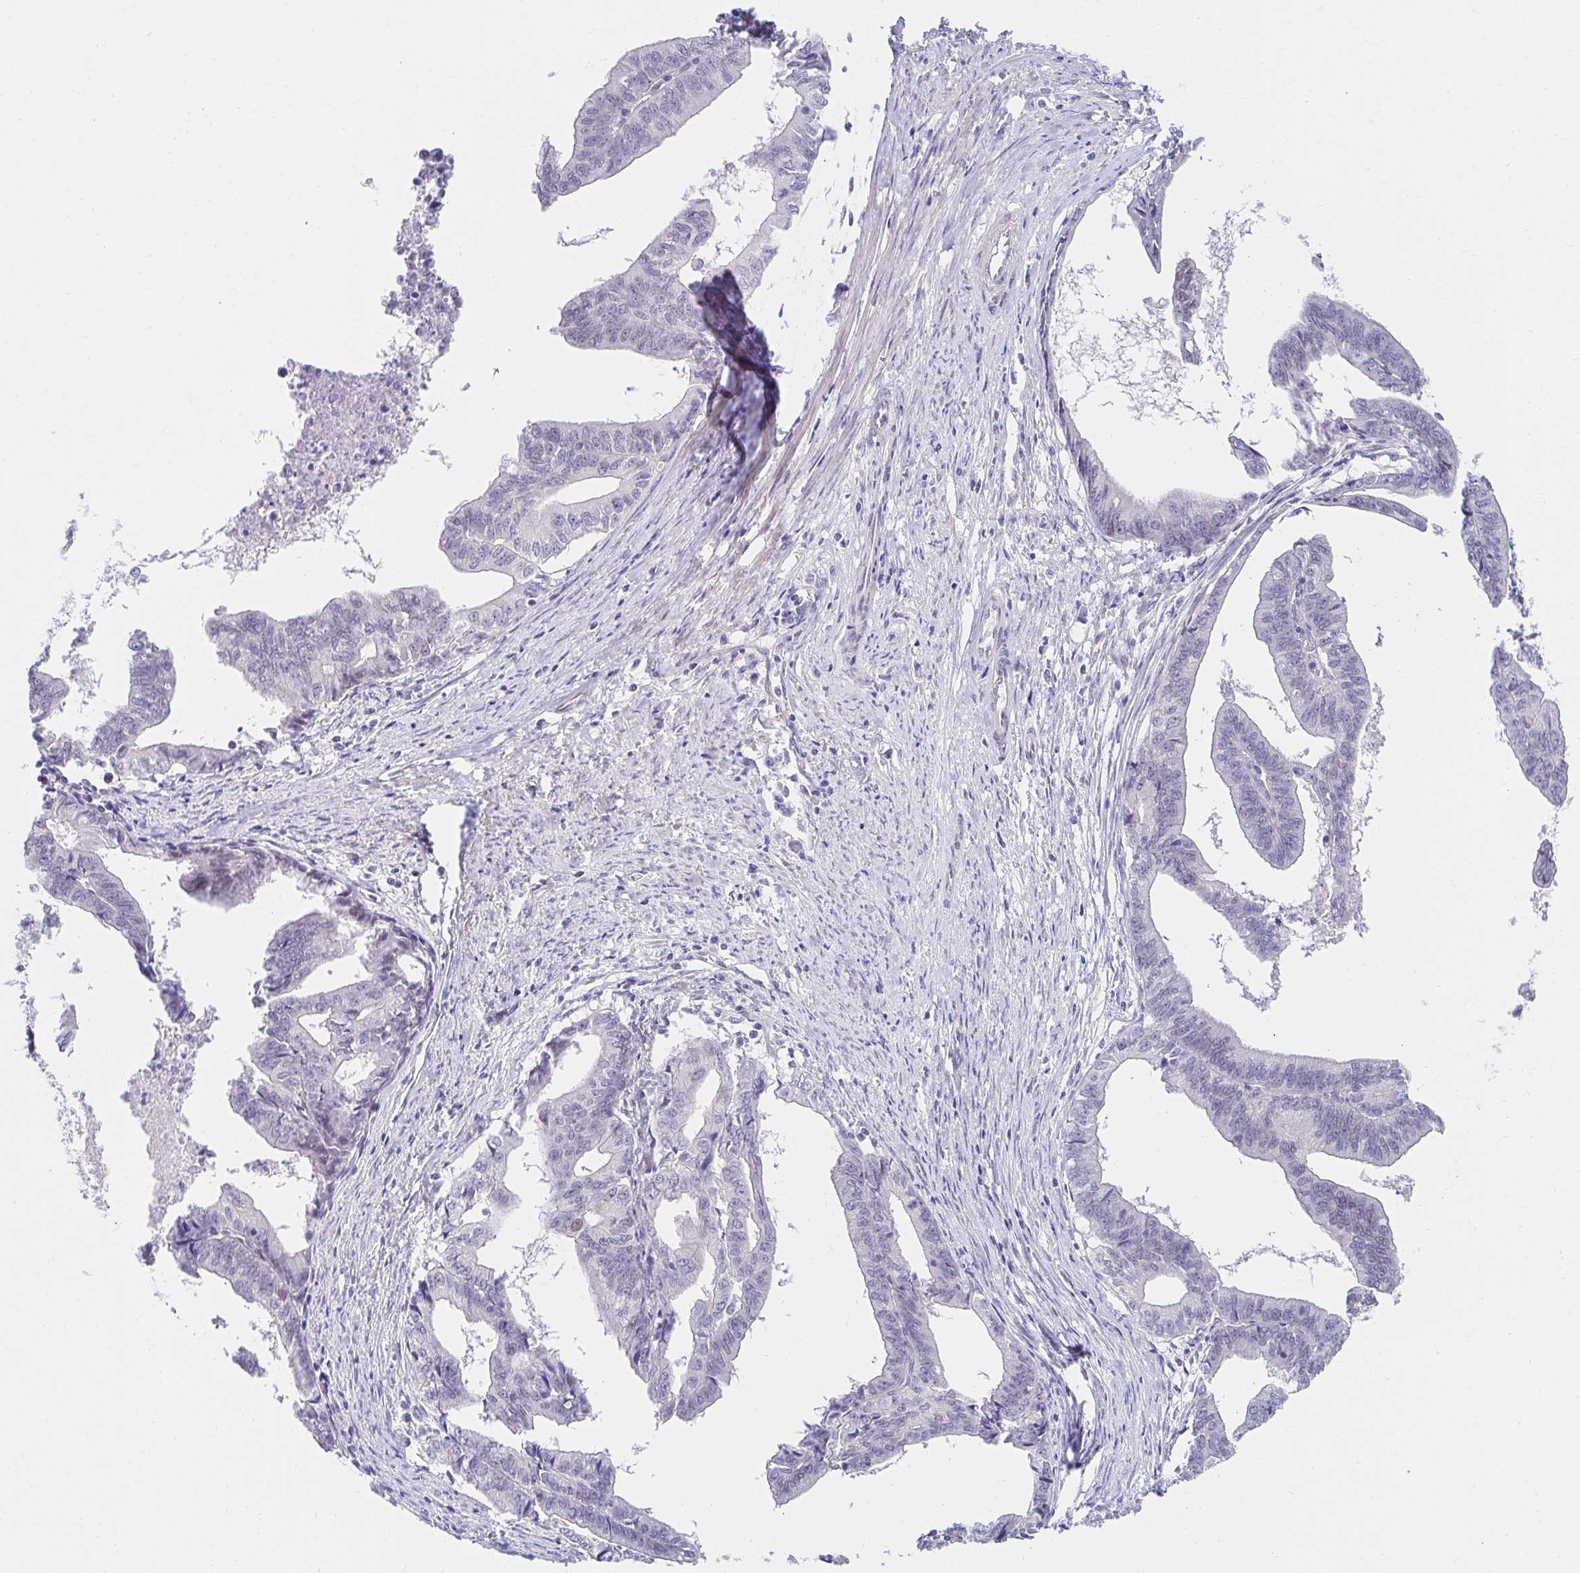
{"staining": {"intensity": "negative", "quantity": "none", "location": "none"}, "tissue": "endometrial cancer", "cell_type": "Tumor cells", "image_type": "cancer", "snomed": [{"axis": "morphology", "description": "Adenocarcinoma, NOS"}, {"axis": "topography", "description": "Endometrium"}], "caption": "Tumor cells show no significant protein expression in endometrial cancer.", "gene": "AKAP14", "patient": {"sex": "female", "age": 65}}